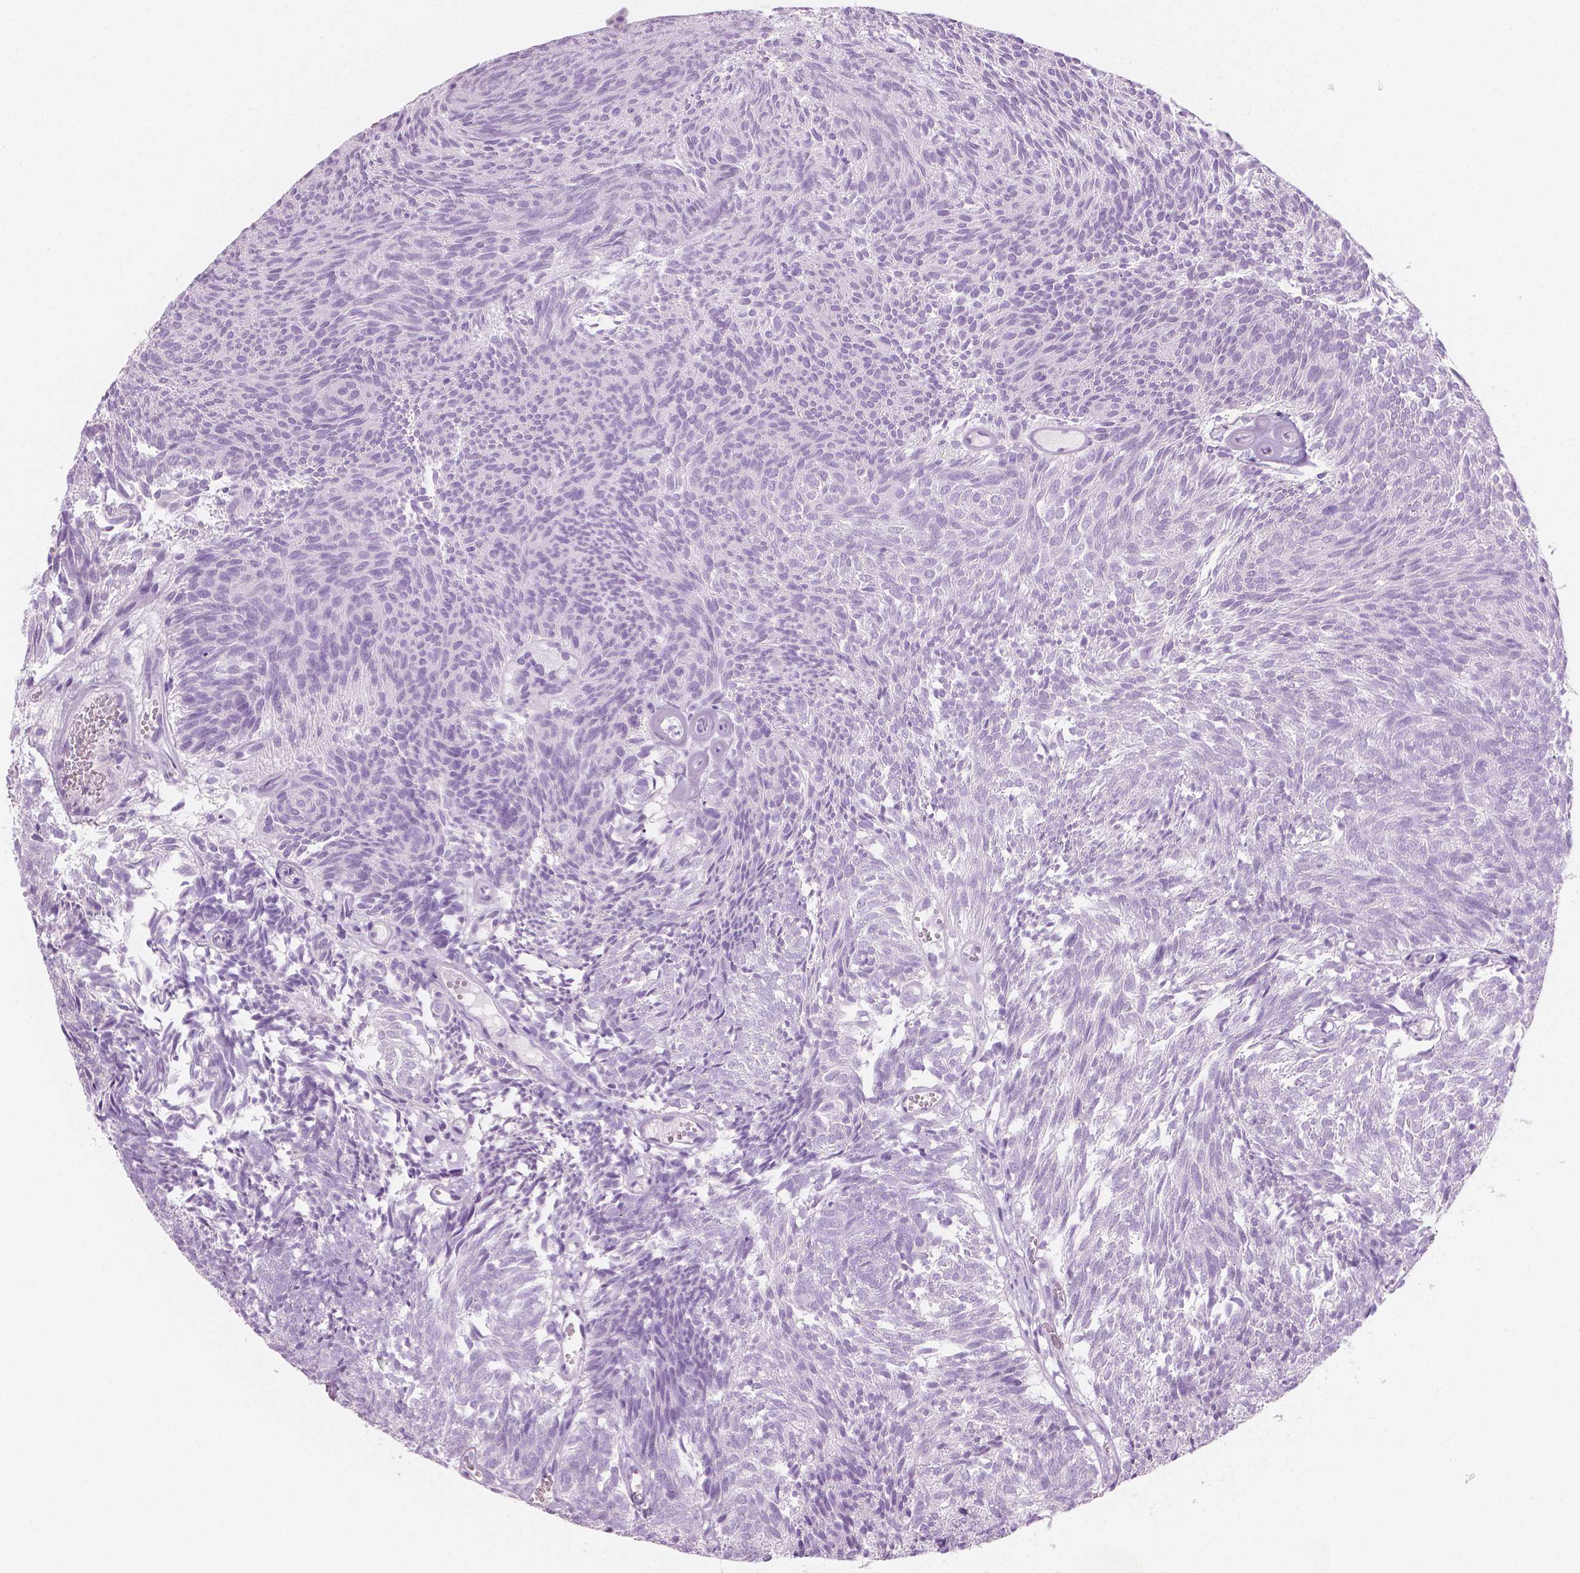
{"staining": {"intensity": "negative", "quantity": "none", "location": "none"}, "tissue": "urothelial cancer", "cell_type": "Tumor cells", "image_type": "cancer", "snomed": [{"axis": "morphology", "description": "Urothelial carcinoma, Low grade"}, {"axis": "topography", "description": "Urinary bladder"}], "caption": "IHC image of urothelial cancer stained for a protein (brown), which exhibits no staining in tumor cells.", "gene": "PLIN4", "patient": {"sex": "male", "age": 77}}